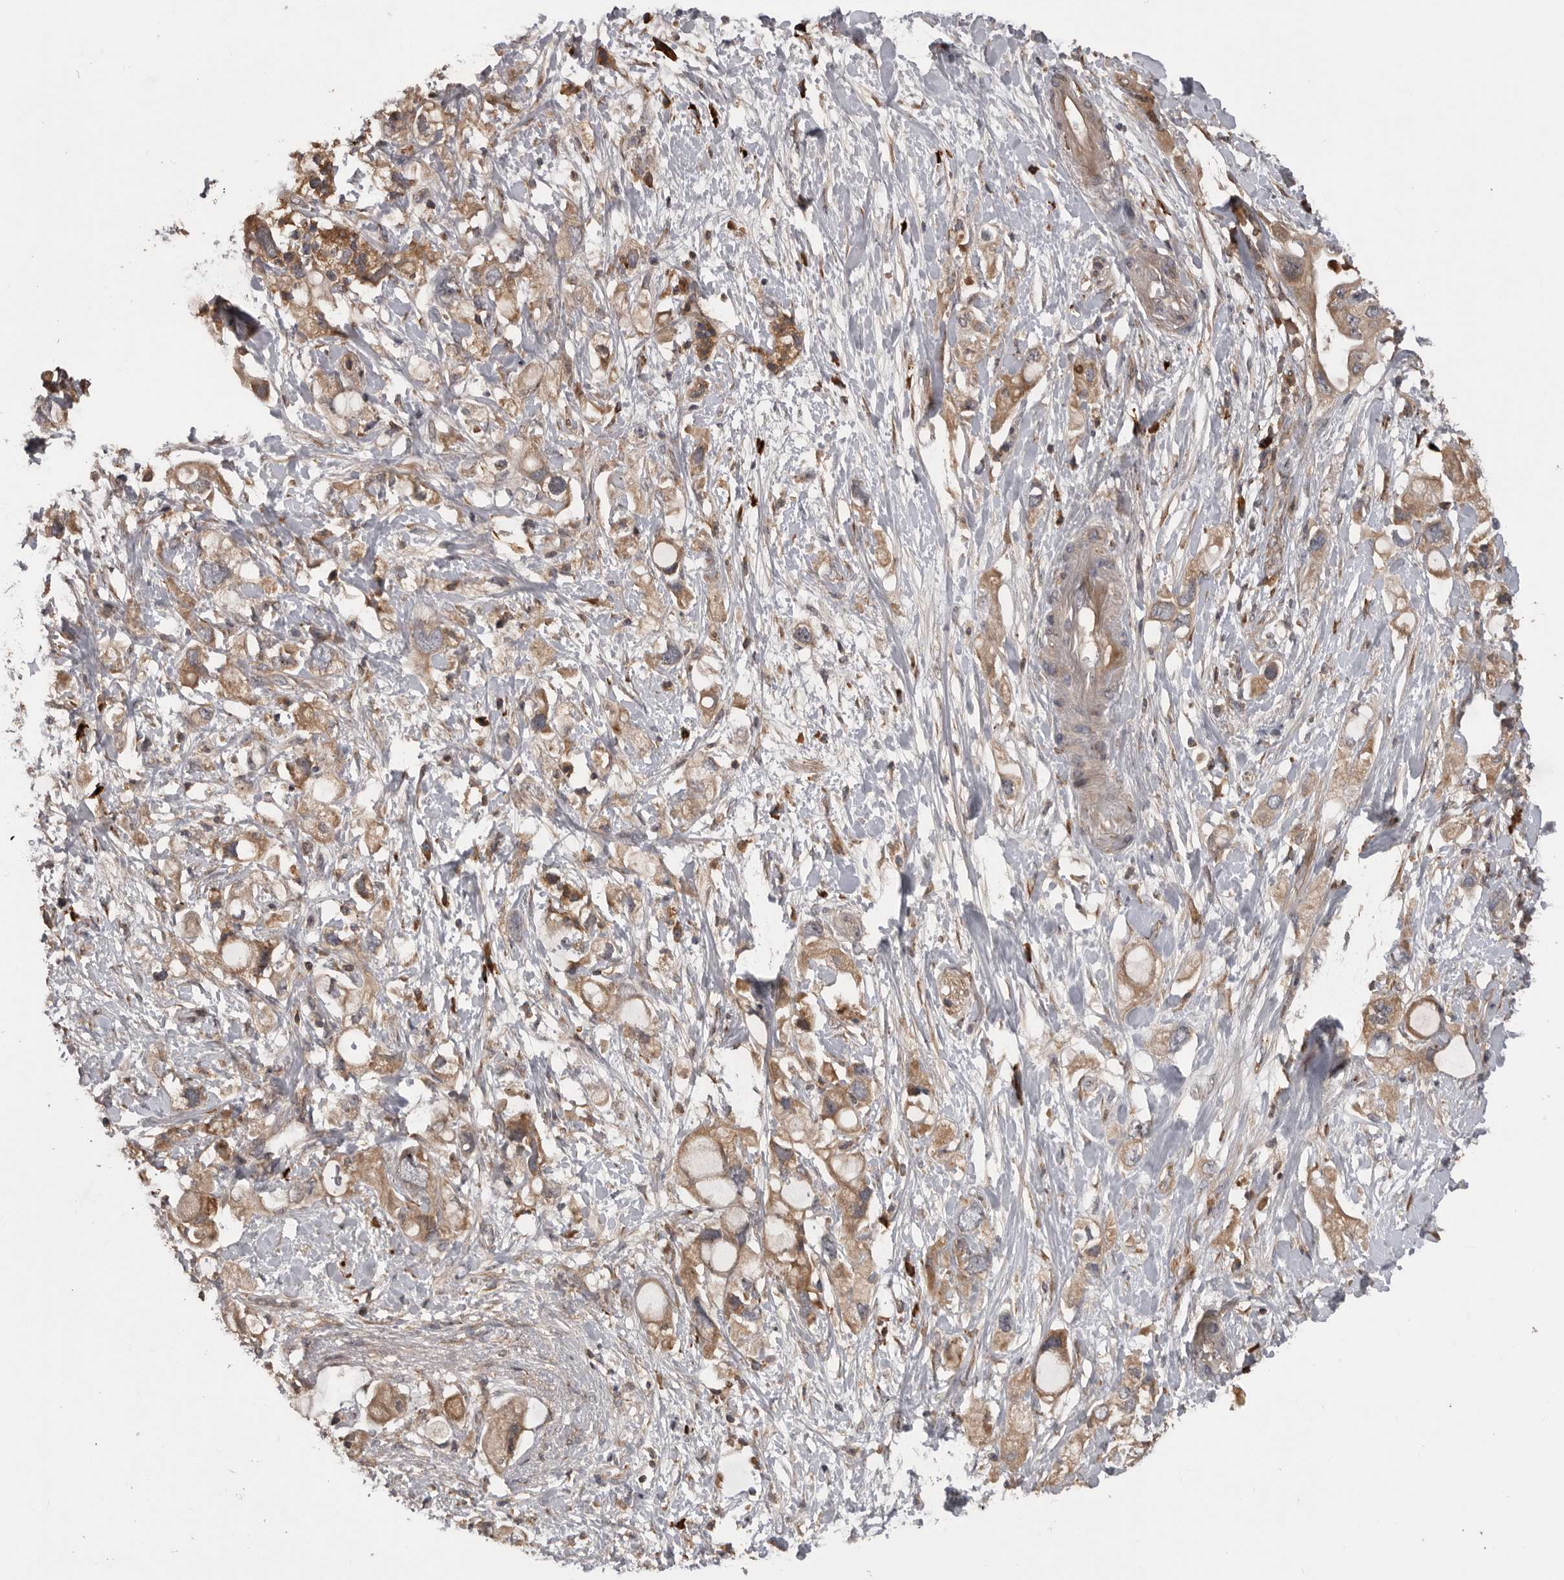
{"staining": {"intensity": "weak", "quantity": ">75%", "location": "cytoplasmic/membranous"}, "tissue": "pancreatic cancer", "cell_type": "Tumor cells", "image_type": "cancer", "snomed": [{"axis": "morphology", "description": "Adenocarcinoma, NOS"}, {"axis": "topography", "description": "Pancreas"}], "caption": "A histopathology image of human adenocarcinoma (pancreatic) stained for a protein demonstrates weak cytoplasmic/membranous brown staining in tumor cells.", "gene": "RAB3GAP2", "patient": {"sex": "female", "age": 56}}